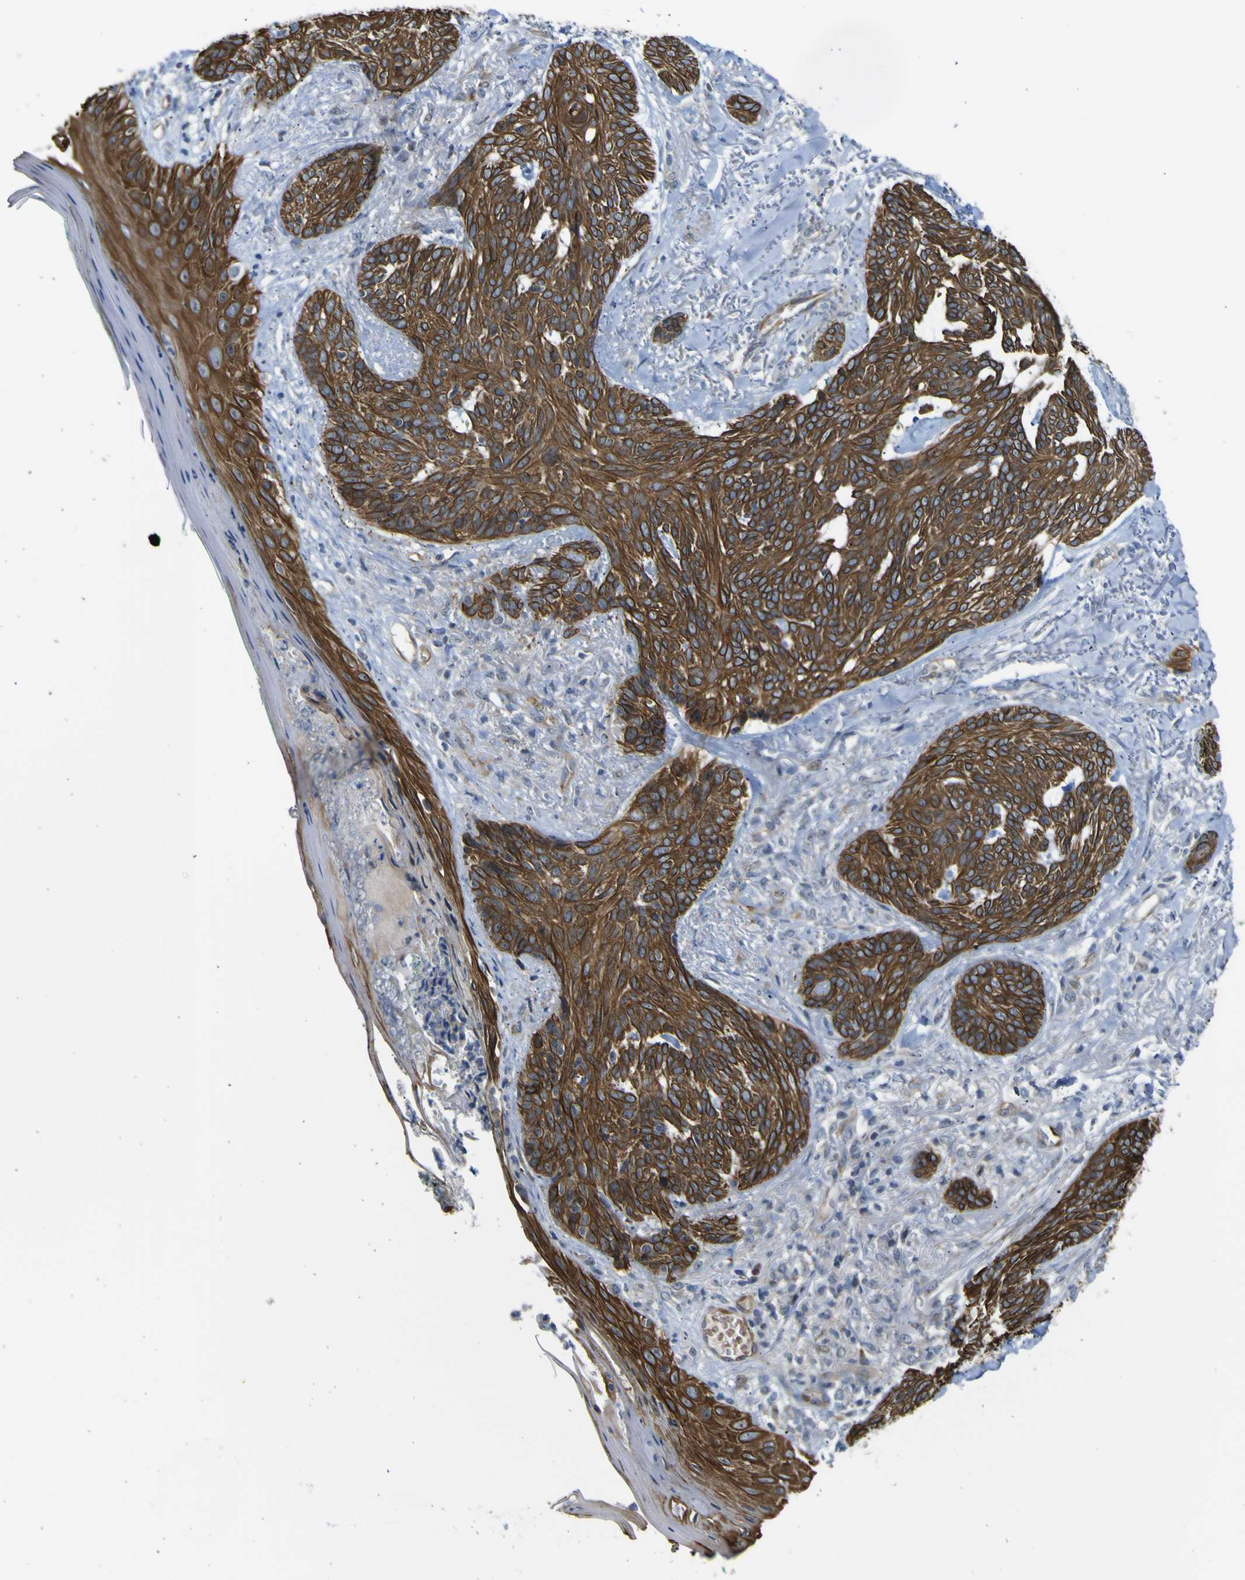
{"staining": {"intensity": "strong", "quantity": ">75%", "location": "cytoplasmic/membranous"}, "tissue": "skin cancer", "cell_type": "Tumor cells", "image_type": "cancer", "snomed": [{"axis": "morphology", "description": "Basal cell carcinoma"}, {"axis": "topography", "description": "Skin"}], "caption": "Protein staining displays strong cytoplasmic/membranous staining in about >75% of tumor cells in skin basal cell carcinoma.", "gene": "KDM7A", "patient": {"sex": "male", "age": 43}}